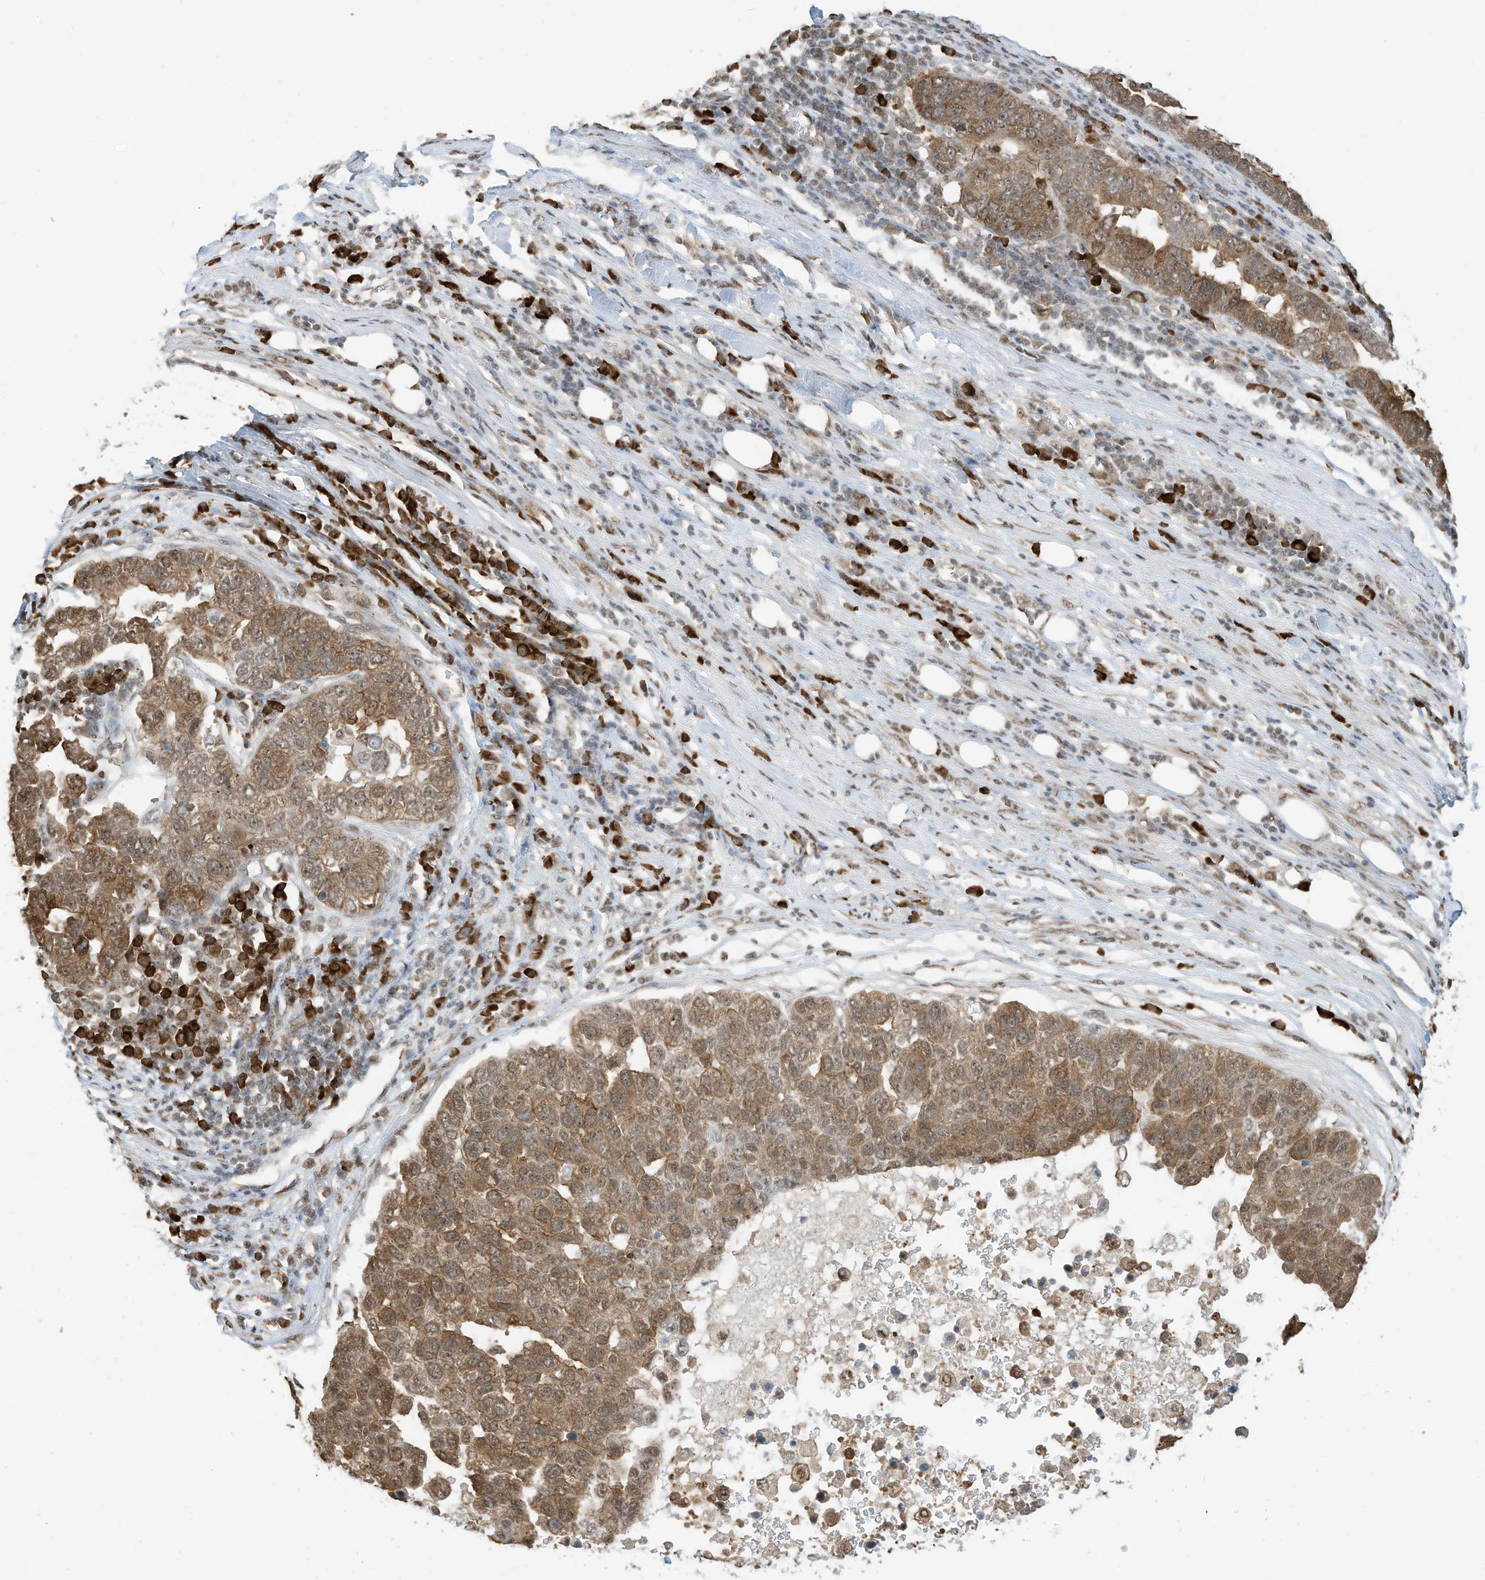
{"staining": {"intensity": "moderate", "quantity": ">75%", "location": "cytoplasmic/membranous,nuclear"}, "tissue": "pancreatic cancer", "cell_type": "Tumor cells", "image_type": "cancer", "snomed": [{"axis": "morphology", "description": "Adenocarcinoma, NOS"}, {"axis": "topography", "description": "Pancreas"}], "caption": "Immunohistochemistry (IHC) of human pancreatic cancer displays medium levels of moderate cytoplasmic/membranous and nuclear staining in about >75% of tumor cells.", "gene": "ZNF195", "patient": {"sex": "female", "age": 61}}